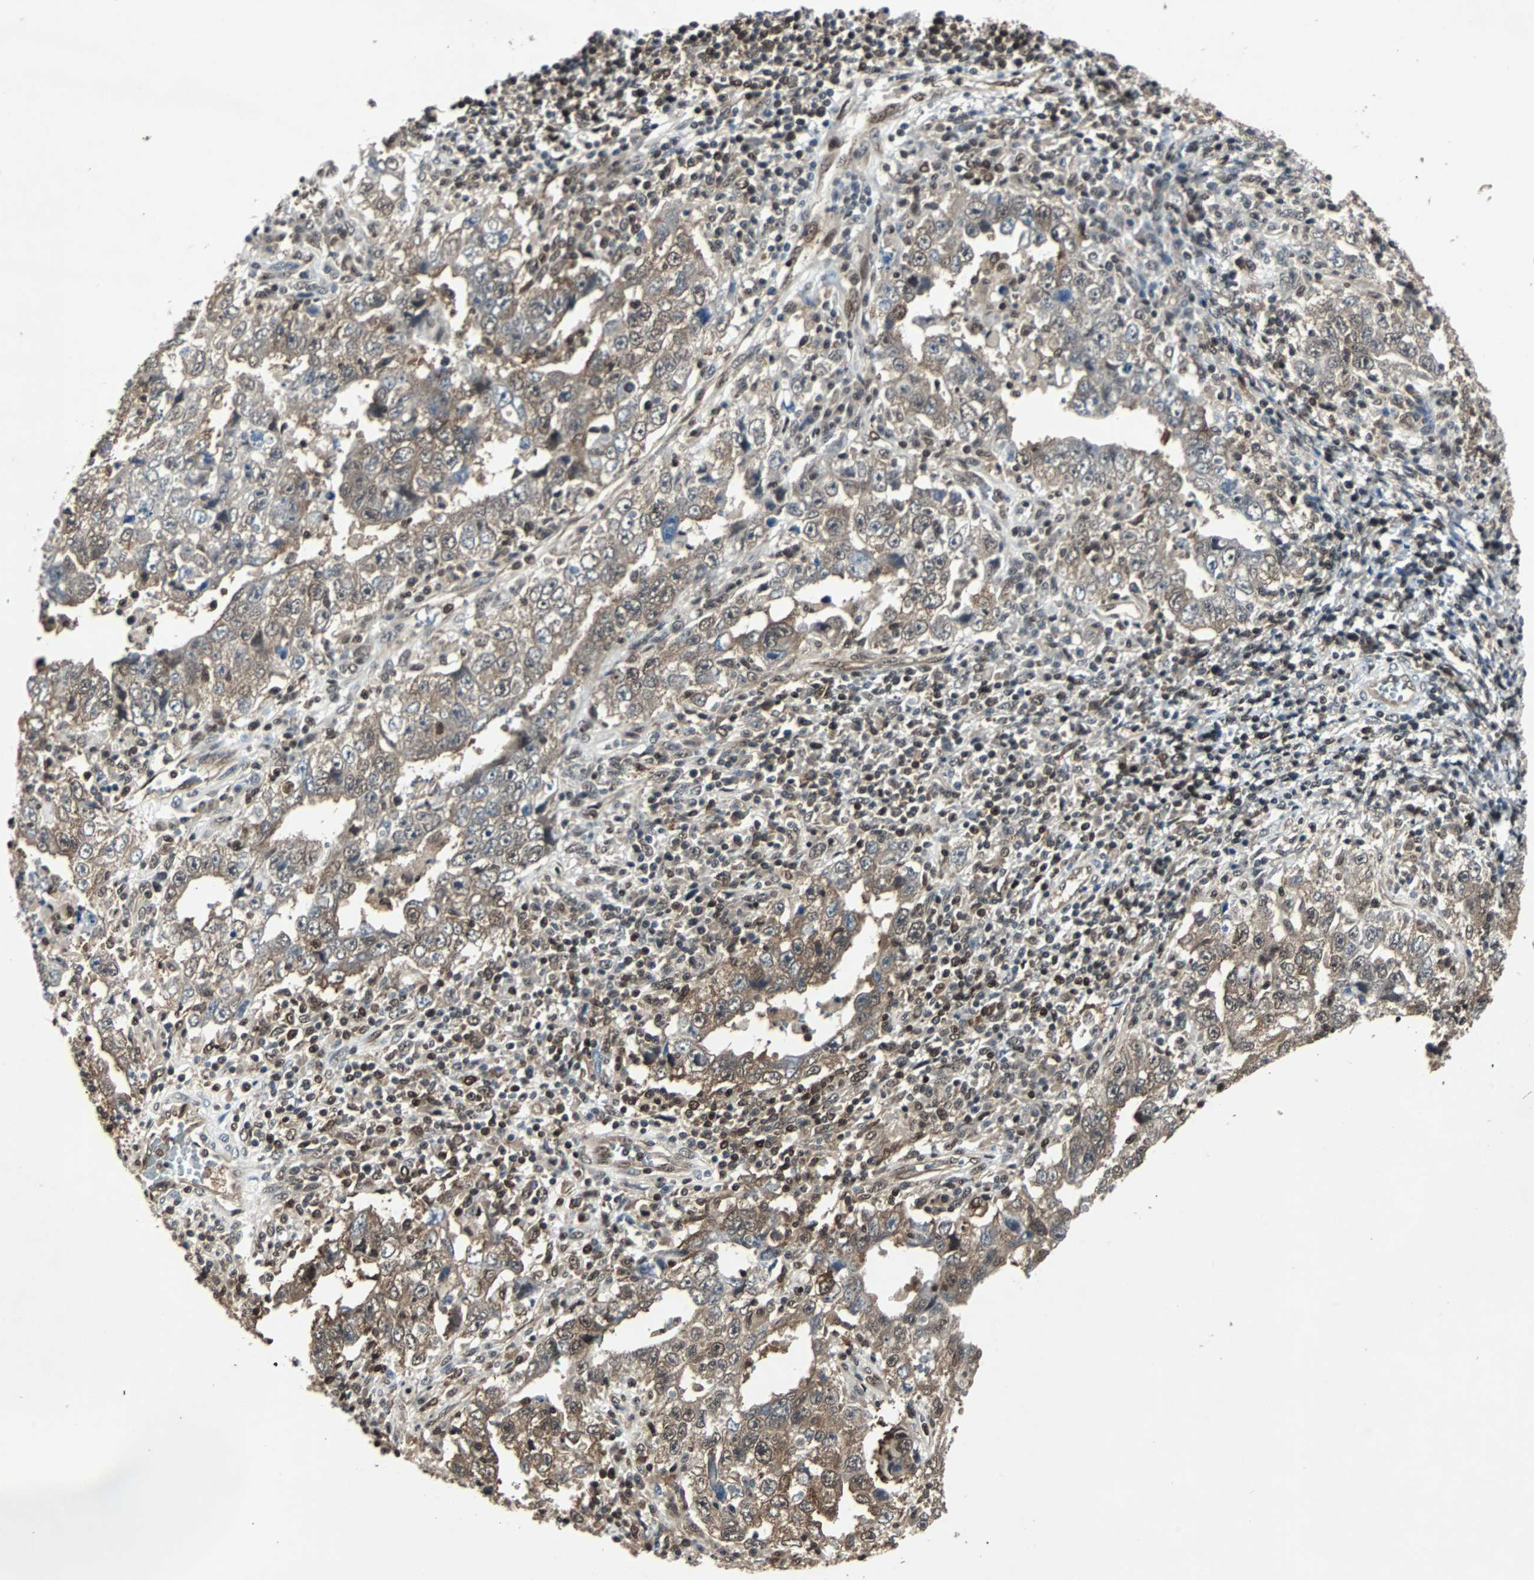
{"staining": {"intensity": "moderate", "quantity": "25%-75%", "location": "cytoplasmic/membranous"}, "tissue": "testis cancer", "cell_type": "Tumor cells", "image_type": "cancer", "snomed": [{"axis": "morphology", "description": "Carcinoma, Embryonal, NOS"}, {"axis": "topography", "description": "Testis"}], "caption": "Tumor cells exhibit moderate cytoplasmic/membranous positivity in approximately 25%-75% of cells in testis embryonal carcinoma. The staining was performed using DAB (3,3'-diaminobenzidine) to visualize the protein expression in brown, while the nuclei were stained in blue with hematoxylin (Magnification: 20x).", "gene": "ACLY", "patient": {"sex": "male", "age": 26}}